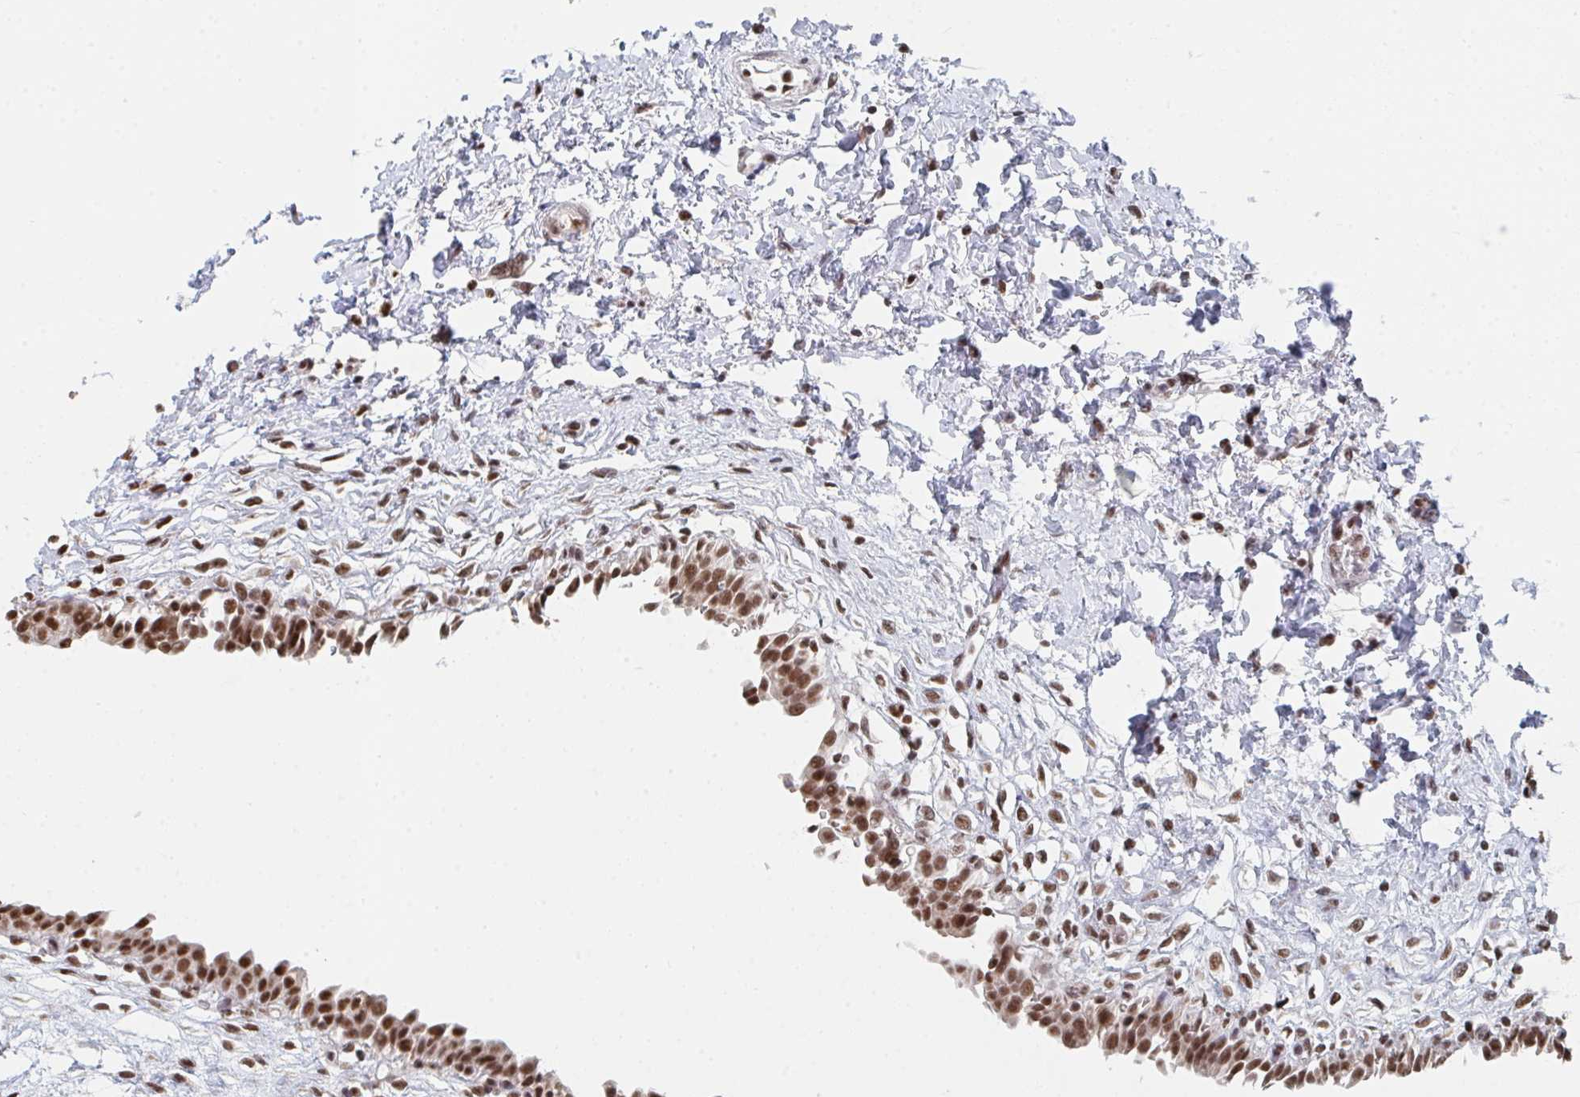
{"staining": {"intensity": "moderate", "quantity": ">75%", "location": "nuclear"}, "tissue": "urinary bladder", "cell_type": "Urothelial cells", "image_type": "normal", "snomed": [{"axis": "morphology", "description": "Normal tissue, NOS"}, {"axis": "topography", "description": "Urinary bladder"}], "caption": "Immunohistochemical staining of benign urinary bladder shows moderate nuclear protein staining in about >75% of urothelial cells. Using DAB (3,3'-diaminobenzidine) (brown) and hematoxylin (blue) stains, captured at high magnification using brightfield microscopy.", "gene": "MBNL1", "patient": {"sex": "male", "age": 37}}